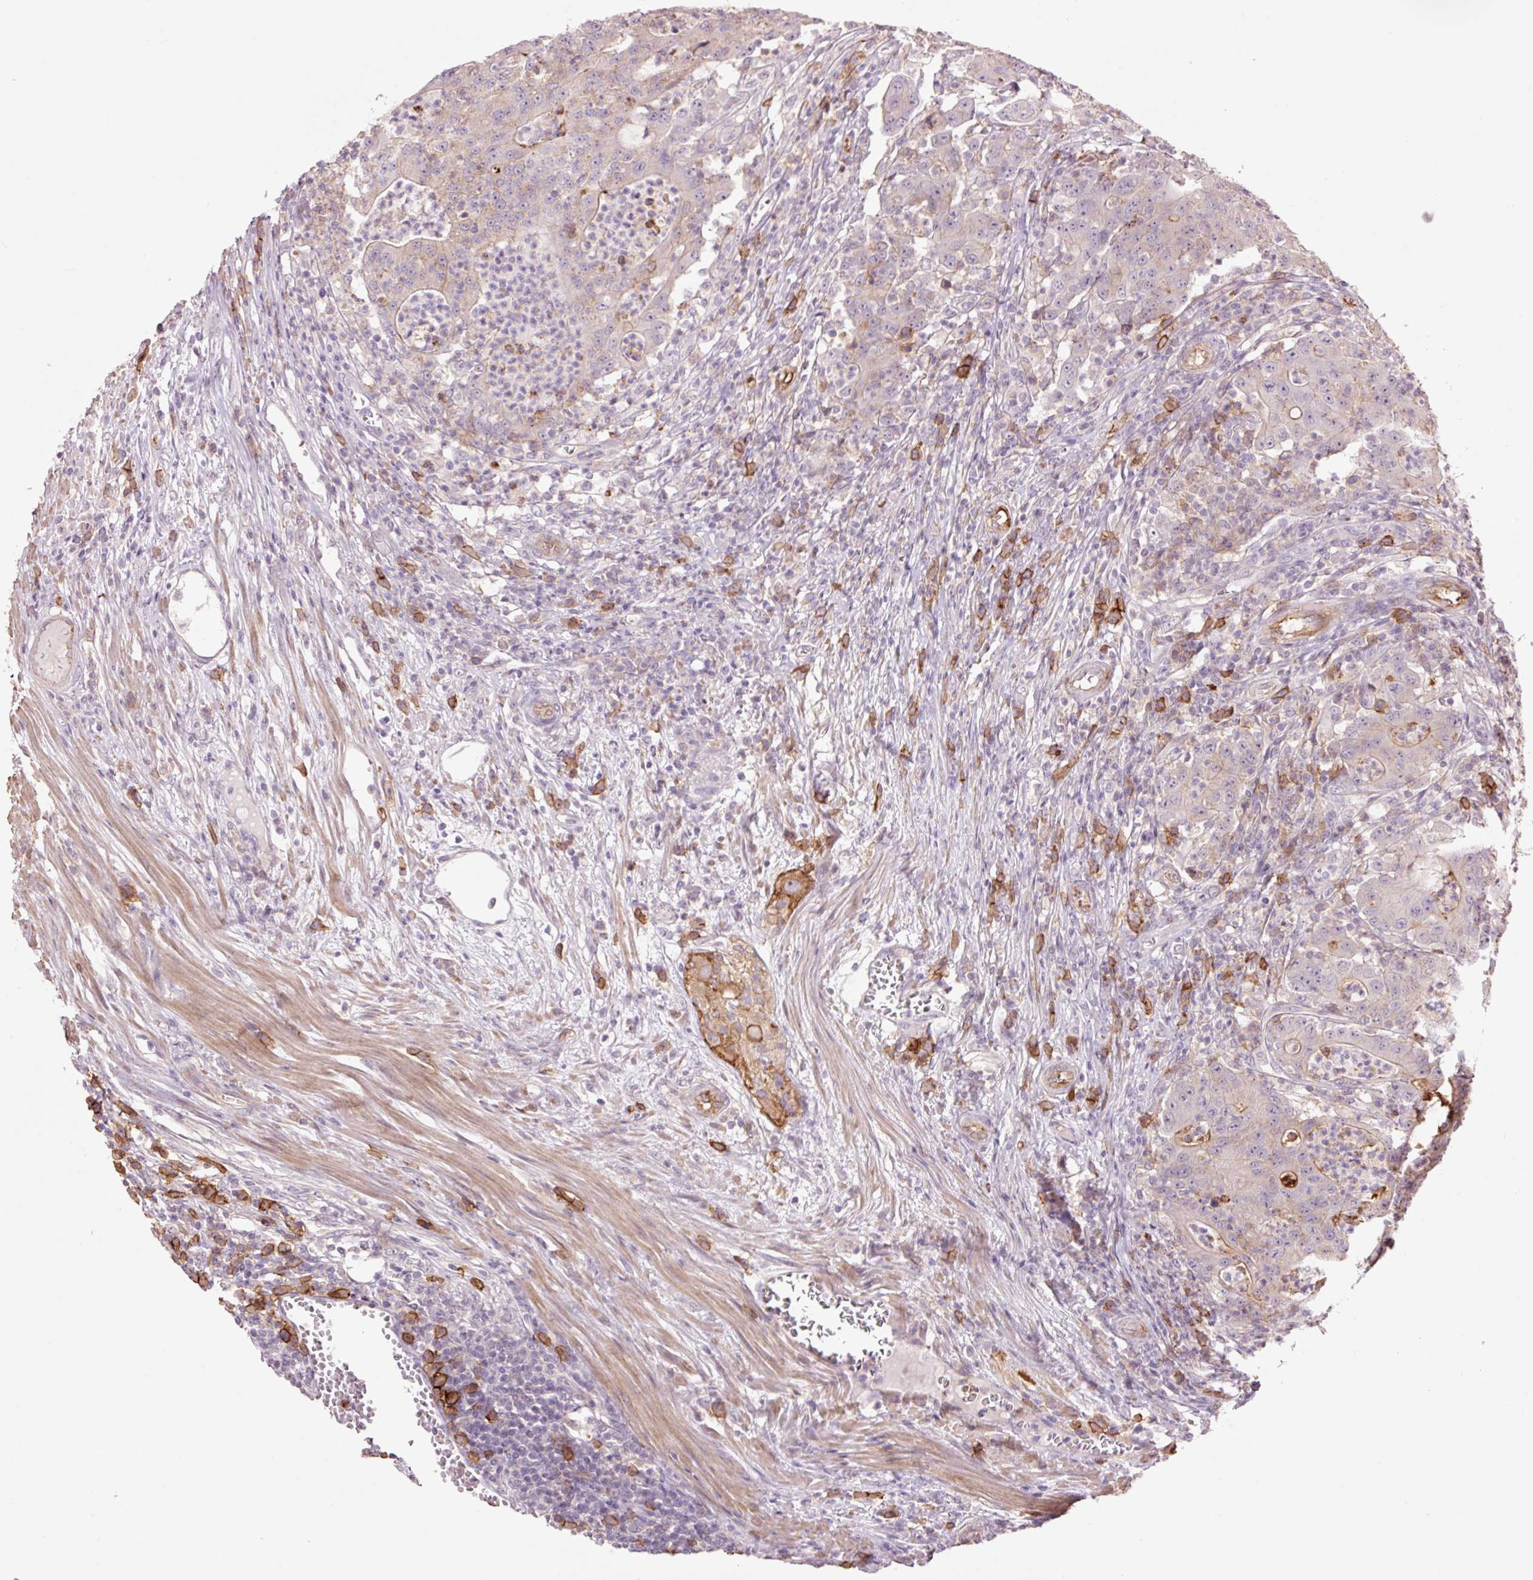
{"staining": {"intensity": "negative", "quantity": "none", "location": "none"}, "tissue": "colorectal cancer", "cell_type": "Tumor cells", "image_type": "cancer", "snomed": [{"axis": "morphology", "description": "Adenocarcinoma, NOS"}, {"axis": "topography", "description": "Colon"}], "caption": "Human adenocarcinoma (colorectal) stained for a protein using IHC reveals no expression in tumor cells.", "gene": "SLC1A4", "patient": {"sex": "male", "age": 83}}